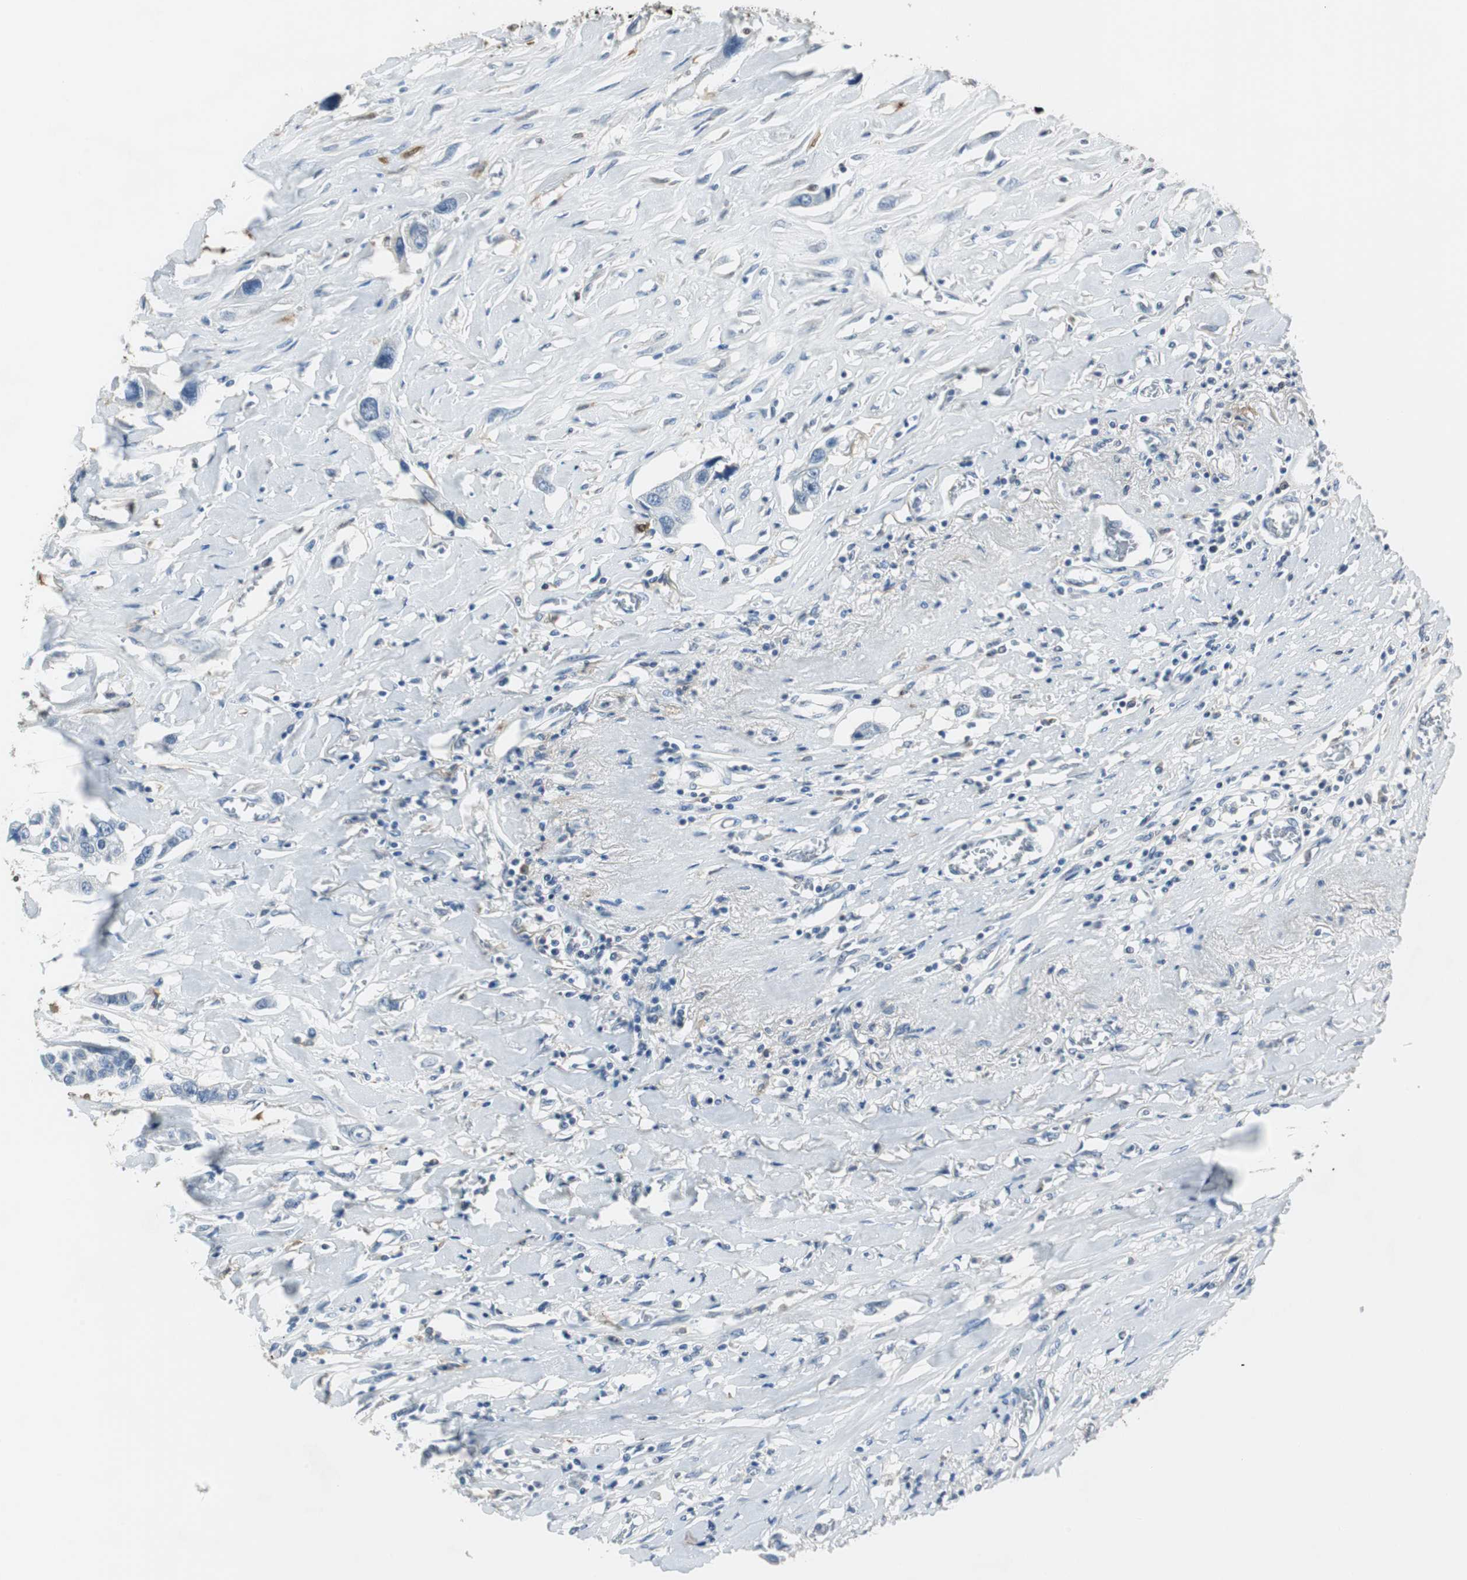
{"staining": {"intensity": "negative", "quantity": "none", "location": "none"}, "tissue": "lung cancer", "cell_type": "Tumor cells", "image_type": "cancer", "snomed": [{"axis": "morphology", "description": "Squamous cell carcinoma, NOS"}, {"axis": "topography", "description": "Lung"}], "caption": "IHC histopathology image of neoplastic tissue: lung cancer (squamous cell carcinoma) stained with DAB shows no significant protein staining in tumor cells.", "gene": "MSTO1", "patient": {"sex": "male", "age": 71}}